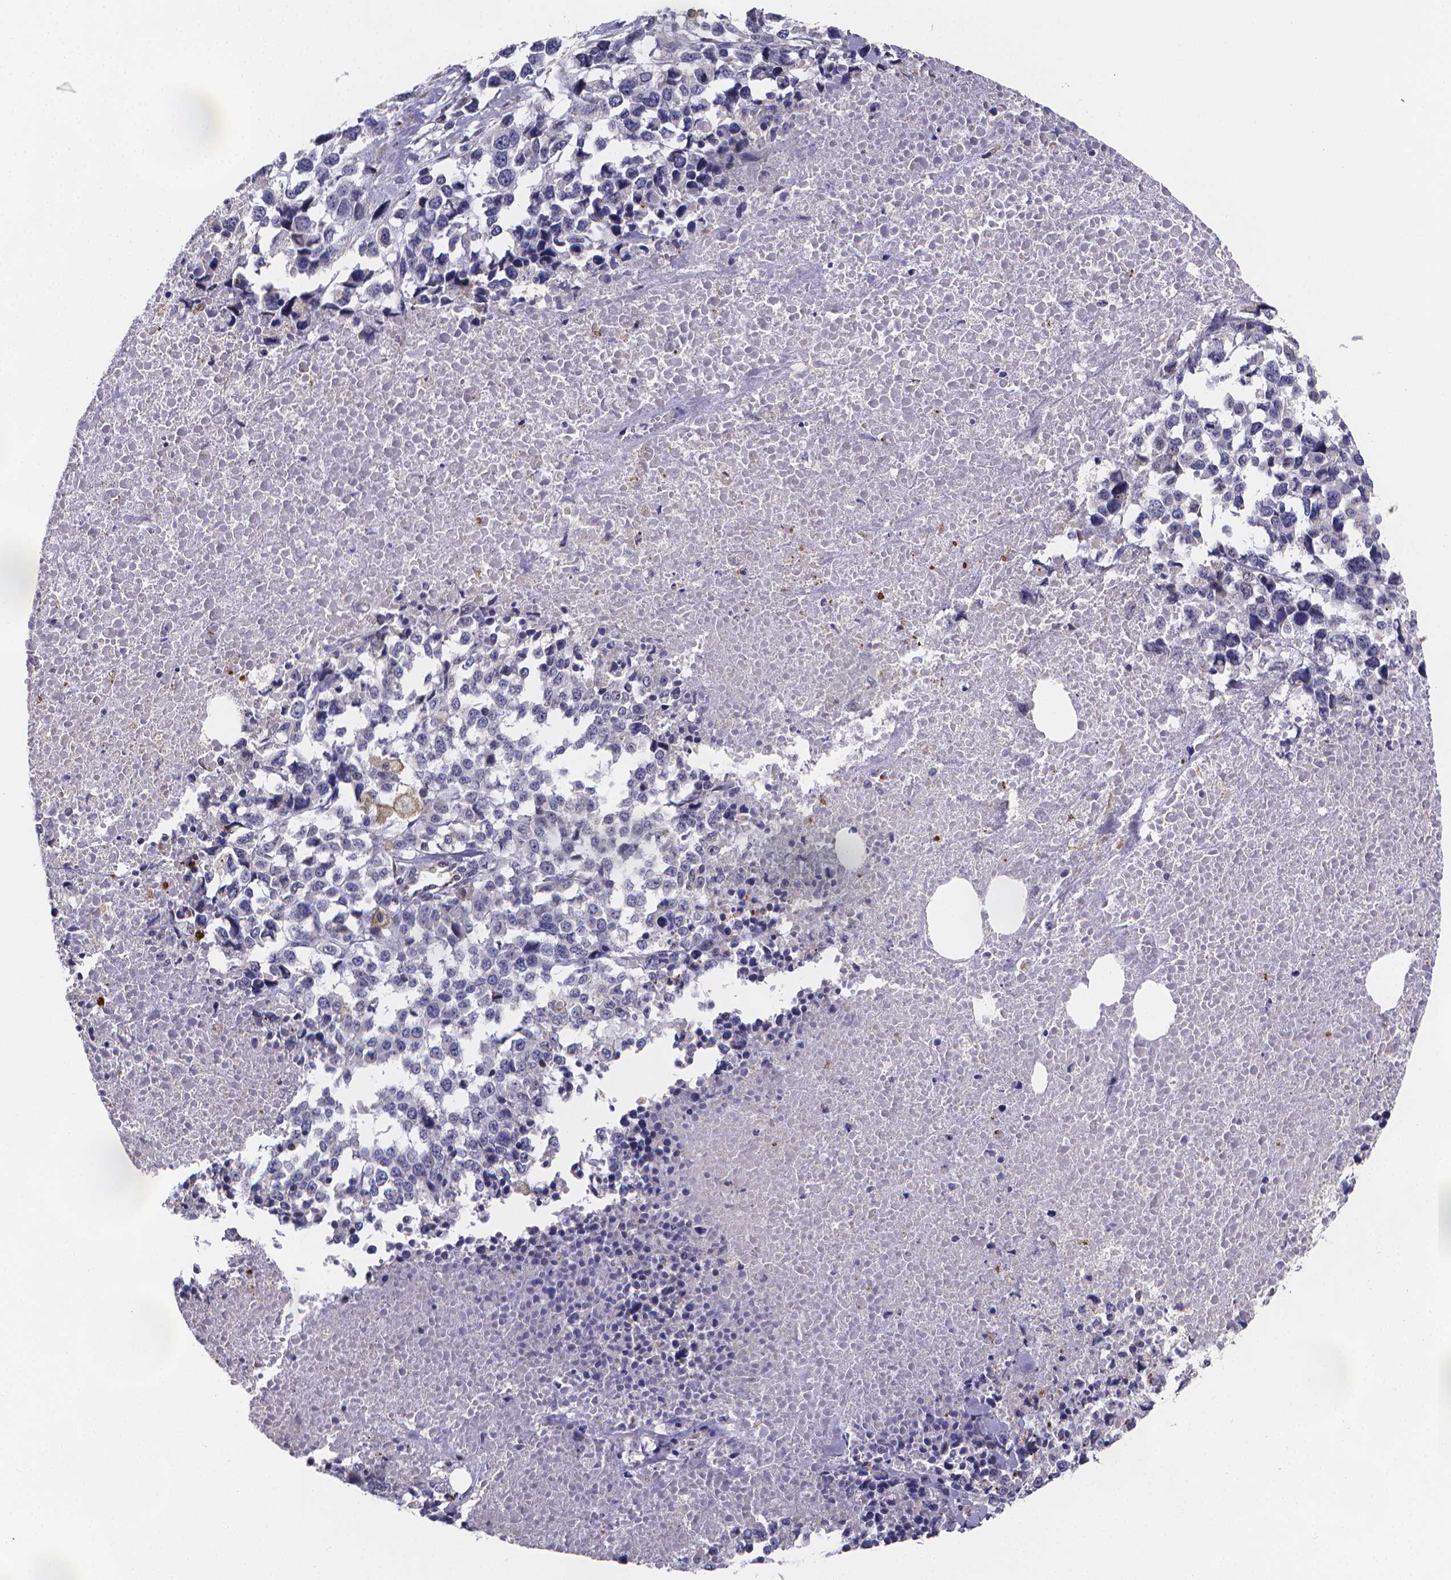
{"staining": {"intensity": "negative", "quantity": "none", "location": "none"}, "tissue": "melanoma", "cell_type": "Tumor cells", "image_type": "cancer", "snomed": [{"axis": "morphology", "description": "Malignant melanoma, Metastatic site"}, {"axis": "topography", "description": "Skin"}], "caption": "A high-resolution photomicrograph shows immunohistochemistry staining of melanoma, which displays no significant staining in tumor cells.", "gene": "PAH", "patient": {"sex": "male", "age": 84}}